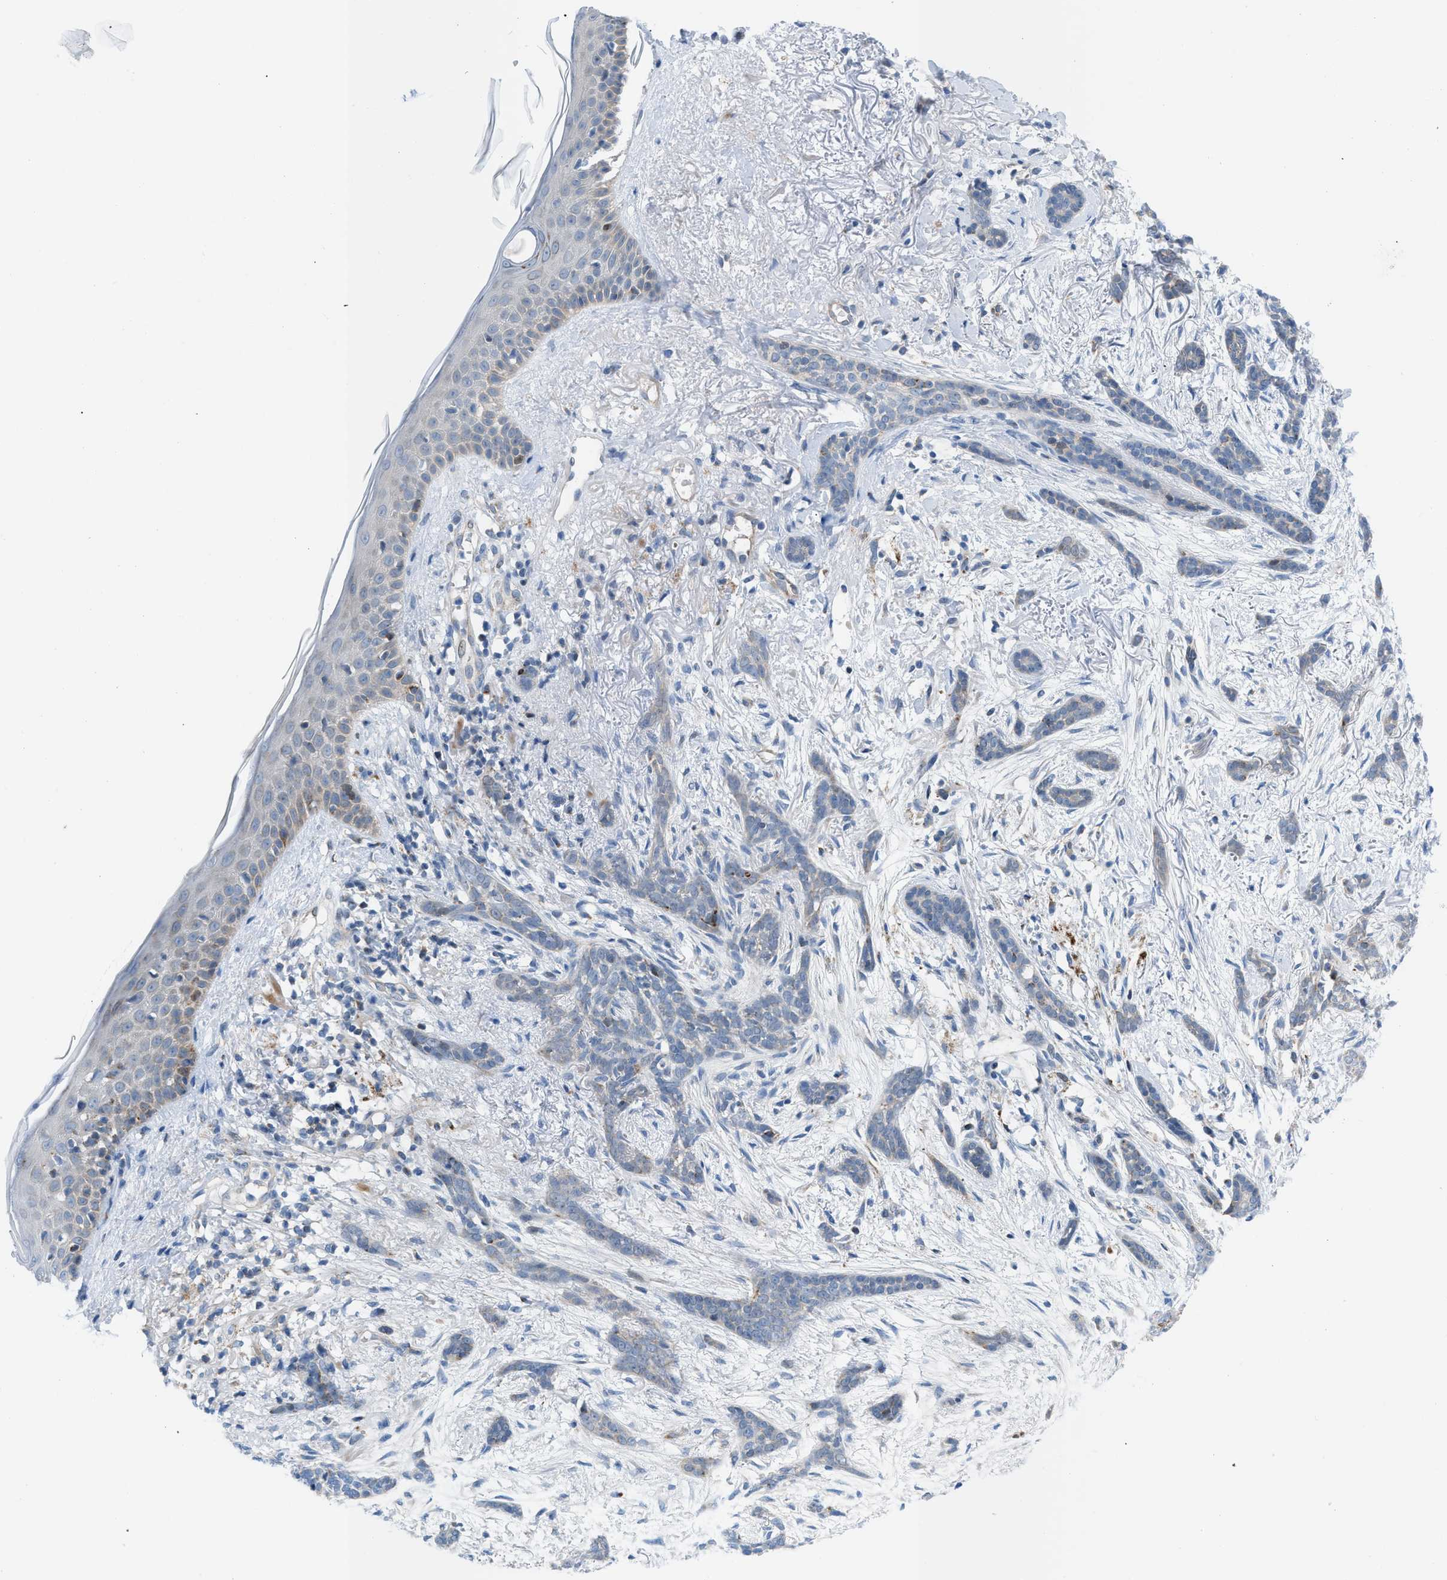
{"staining": {"intensity": "moderate", "quantity": "<25%", "location": "cytoplasmic/membranous"}, "tissue": "skin cancer", "cell_type": "Tumor cells", "image_type": "cancer", "snomed": [{"axis": "morphology", "description": "Basal cell carcinoma"}, {"axis": "morphology", "description": "Adnexal tumor, benign"}, {"axis": "topography", "description": "Skin"}], "caption": "Immunohistochemistry (IHC) of human benign adnexal tumor (skin) exhibits low levels of moderate cytoplasmic/membranous staining in approximately <25% of tumor cells. (Stains: DAB (3,3'-diaminobenzidine) in brown, nuclei in blue, Microscopy: brightfield microscopy at high magnification).", "gene": "RBBP9", "patient": {"sex": "female", "age": 42}}